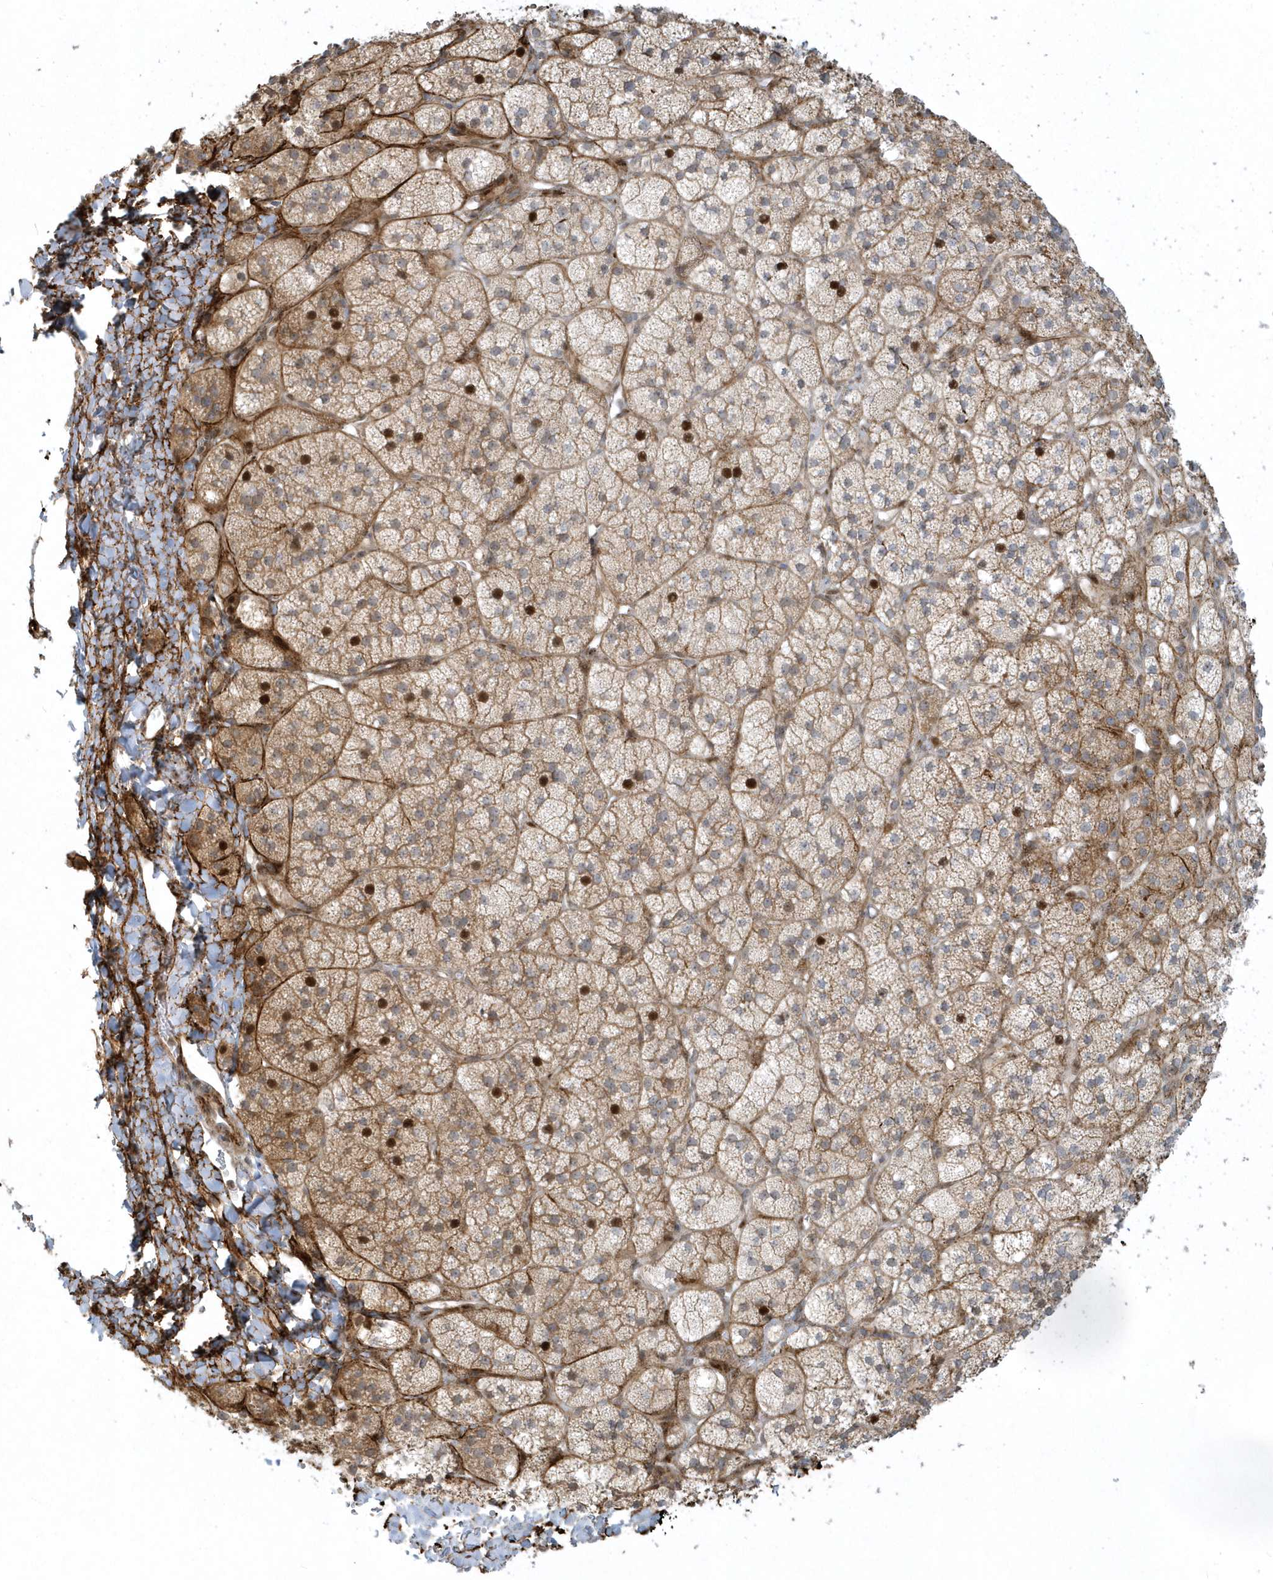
{"staining": {"intensity": "strong", "quantity": "<25%", "location": "nuclear"}, "tissue": "adrenal gland", "cell_type": "Glandular cells", "image_type": "normal", "snomed": [{"axis": "morphology", "description": "Normal tissue, NOS"}, {"axis": "topography", "description": "Adrenal gland"}], "caption": "Adrenal gland stained with immunohistochemistry shows strong nuclear positivity in approximately <25% of glandular cells. (Stains: DAB in brown, nuclei in blue, Microscopy: brightfield microscopy at high magnification).", "gene": "MASP2", "patient": {"sex": "male", "age": 61}}